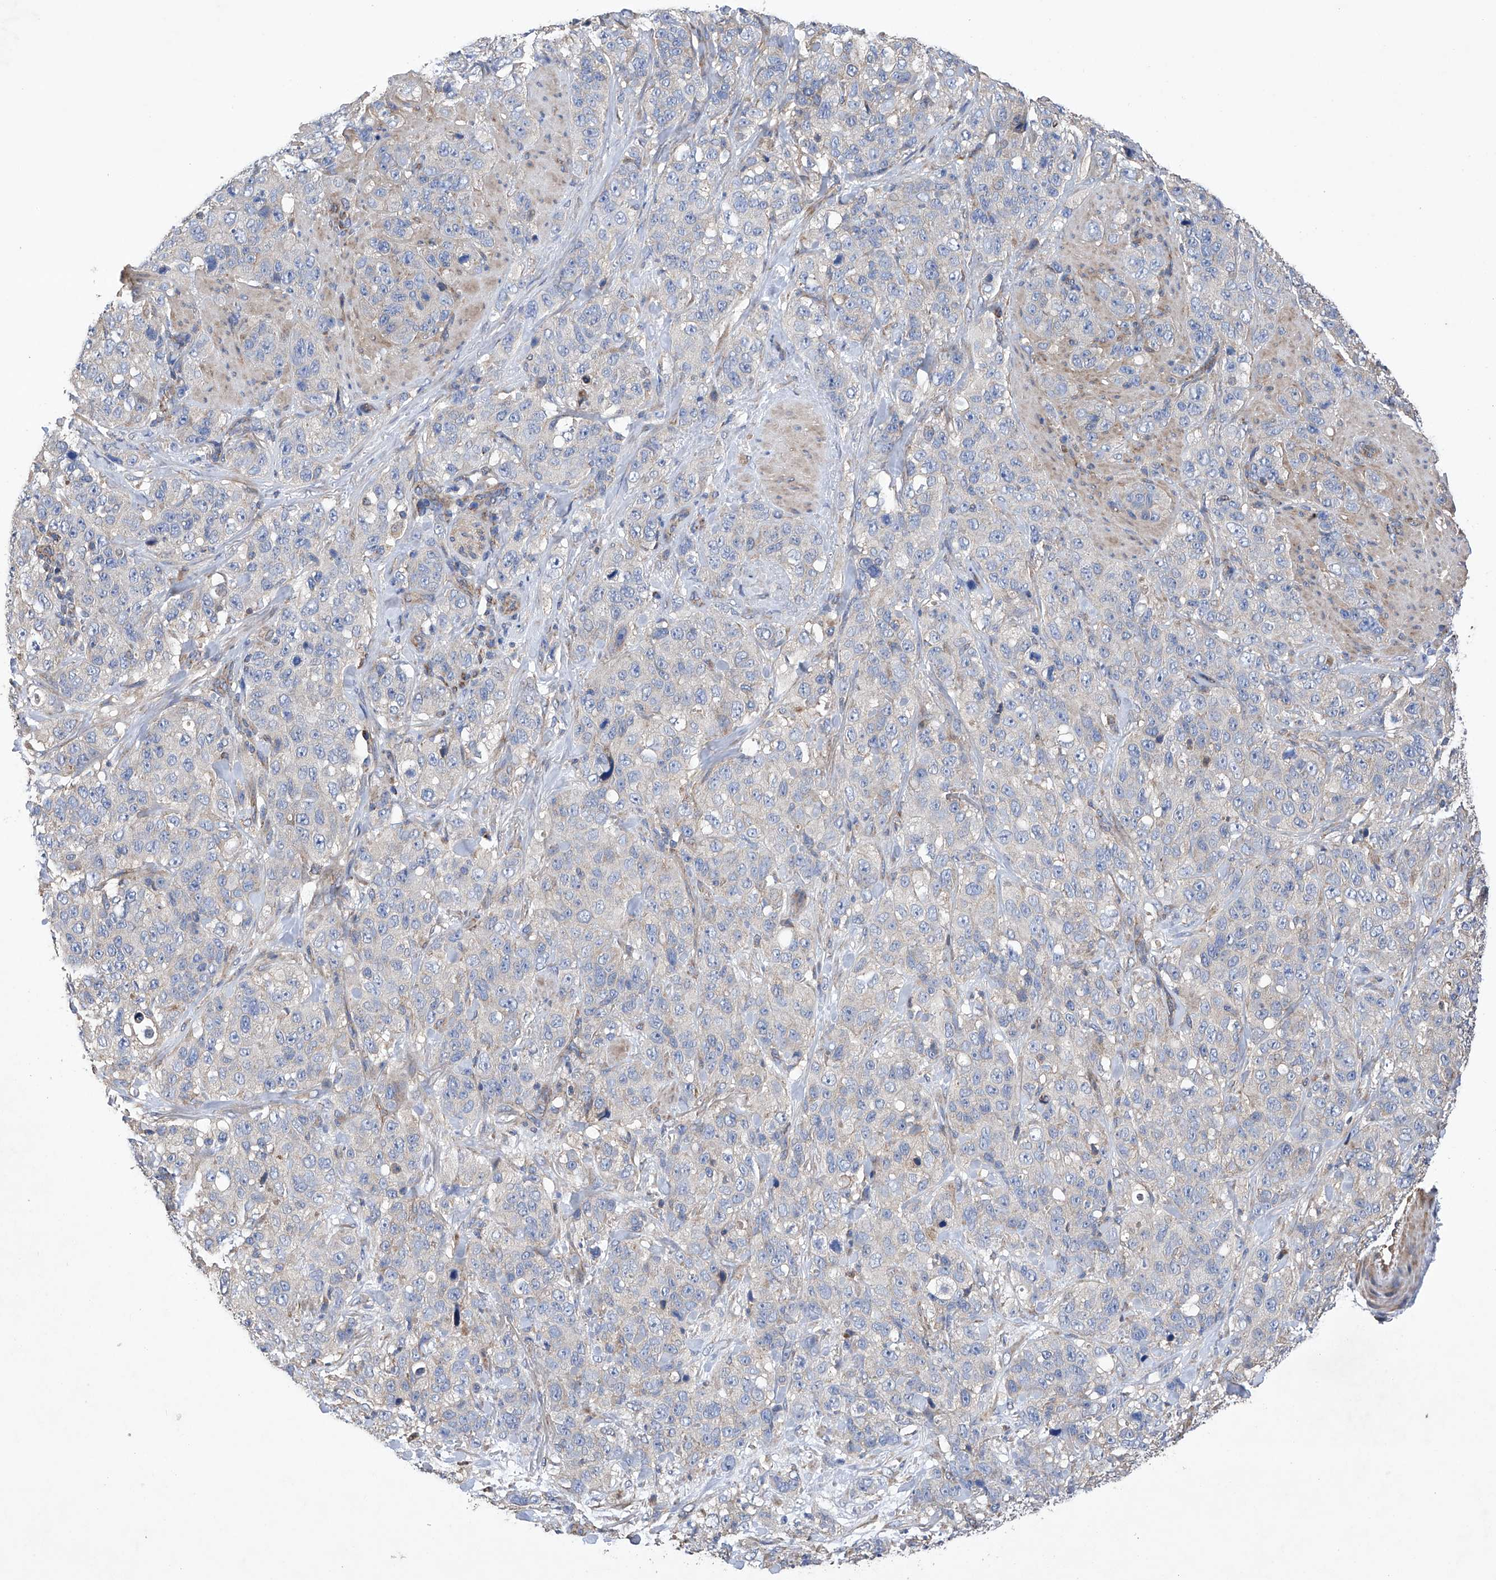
{"staining": {"intensity": "negative", "quantity": "none", "location": "none"}, "tissue": "stomach cancer", "cell_type": "Tumor cells", "image_type": "cancer", "snomed": [{"axis": "morphology", "description": "Adenocarcinoma, NOS"}, {"axis": "topography", "description": "Stomach"}], "caption": "The immunohistochemistry (IHC) micrograph has no significant positivity in tumor cells of adenocarcinoma (stomach) tissue.", "gene": "EFCAB2", "patient": {"sex": "male", "age": 48}}